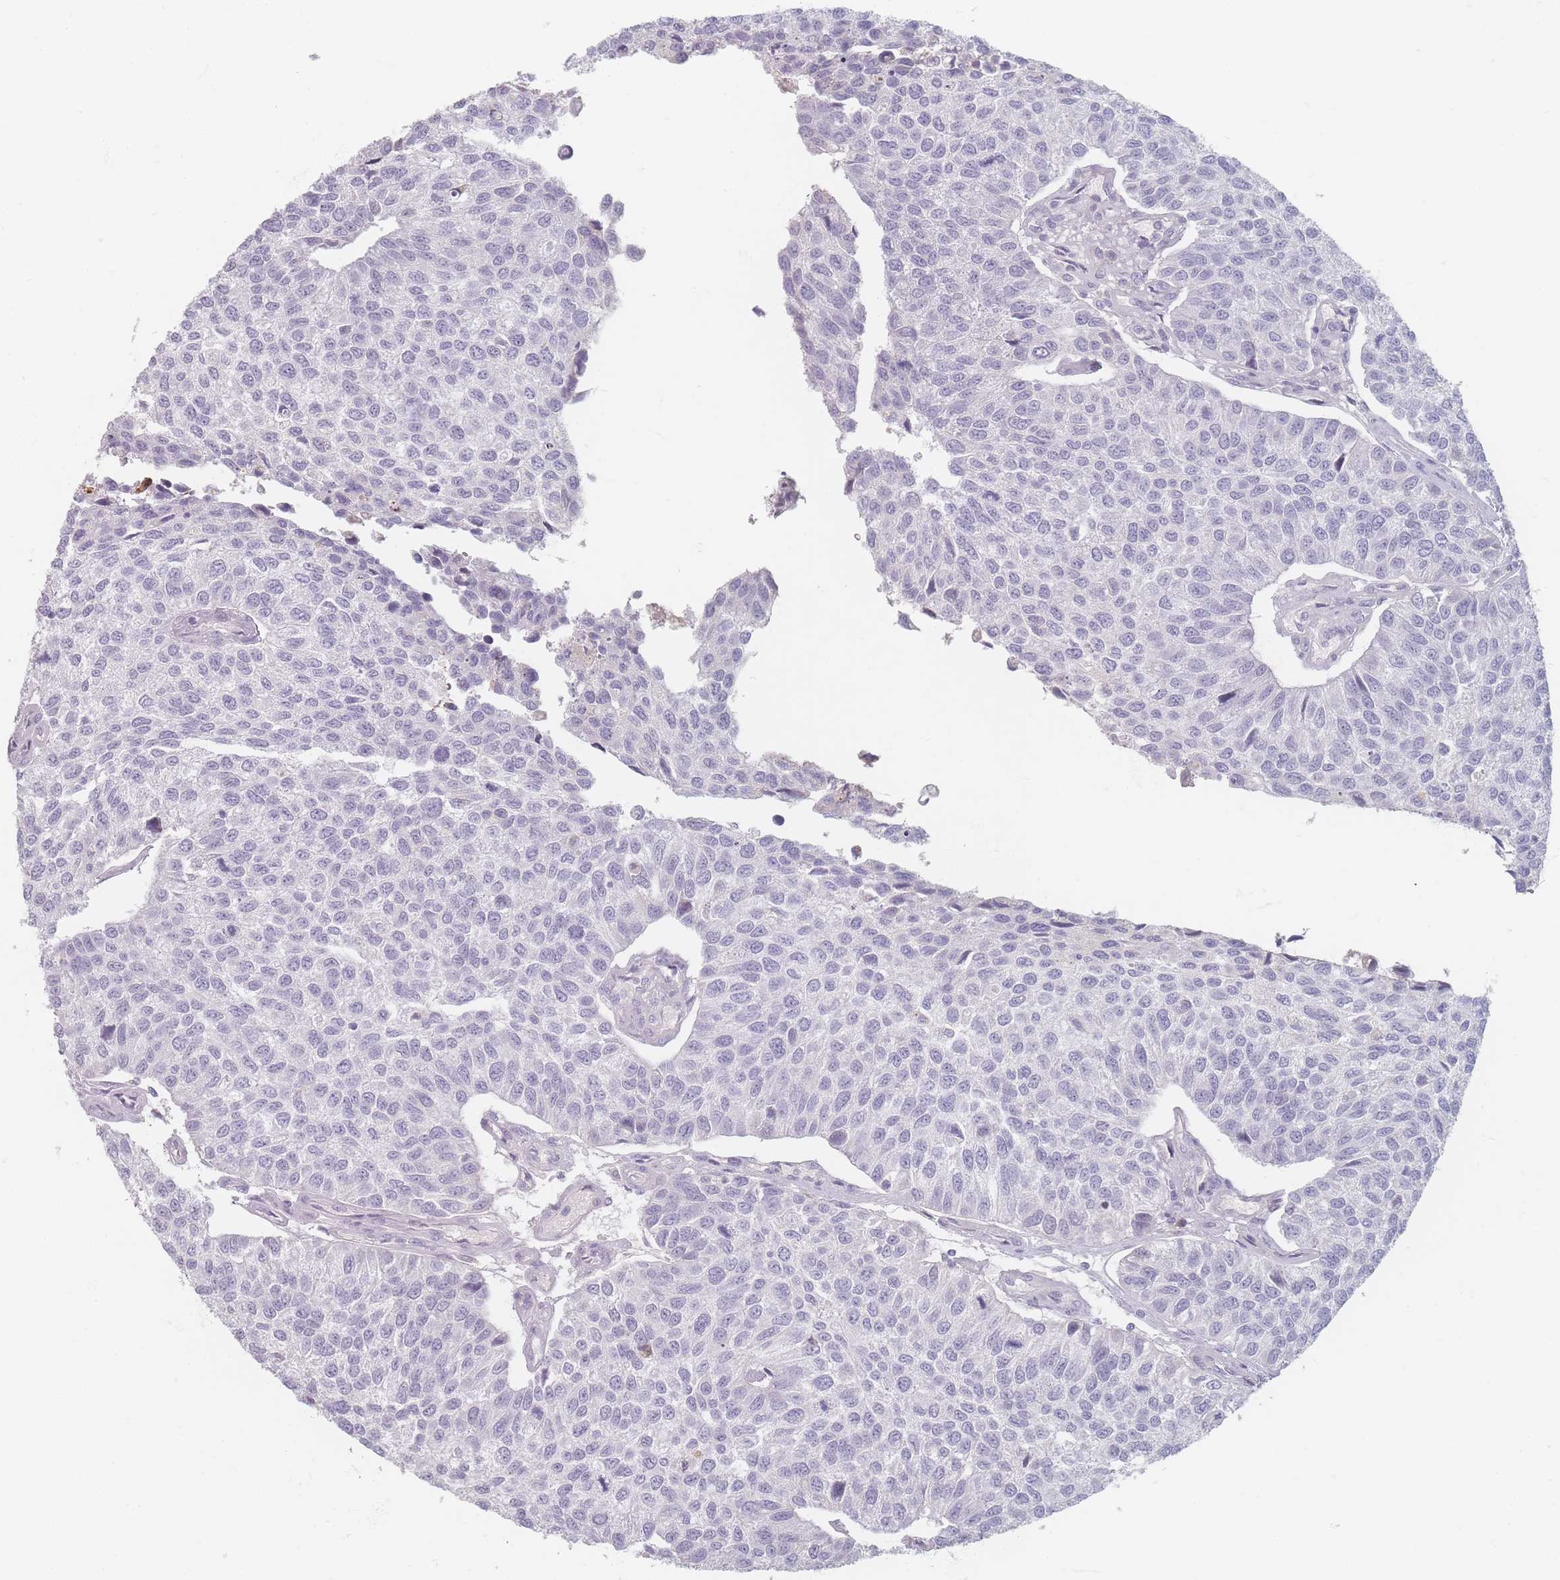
{"staining": {"intensity": "negative", "quantity": "none", "location": "none"}, "tissue": "urothelial cancer", "cell_type": "Tumor cells", "image_type": "cancer", "snomed": [{"axis": "morphology", "description": "Urothelial carcinoma, NOS"}, {"axis": "topography", "description": "Urinary bladder"}], "caption": "IHC image of human urothelial cancer stained for a protein (brown), which shows no positivity in tumor cells.", "gene": "HELZ2", "patient": {"sex": "male", "age": 55}}